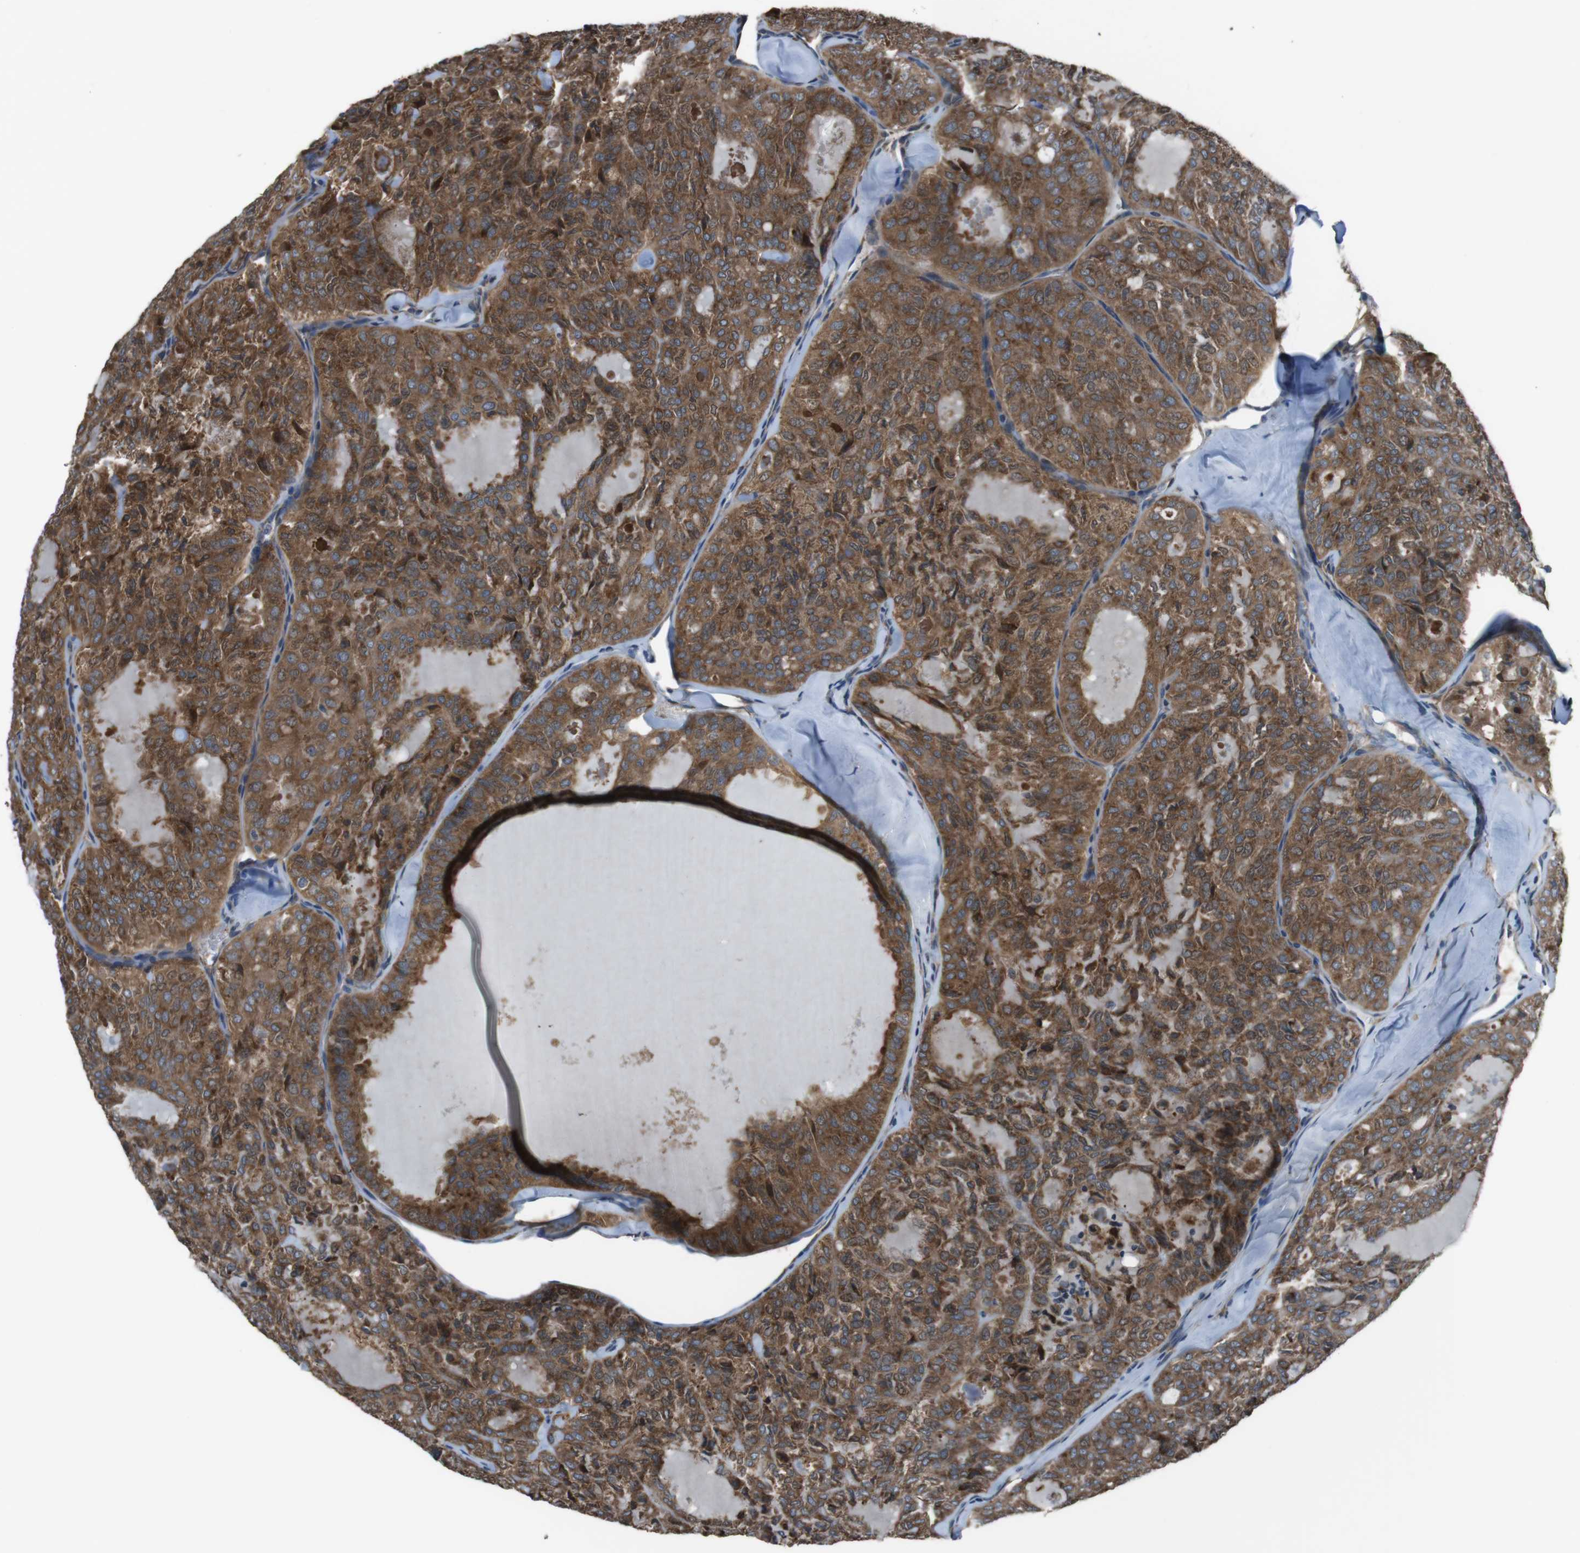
{"staining": {"intensity": "moderate", "quantity": ">75%", "location": "cytoplasmic/membranous"}, "tissue": "thyroid cancer", "cell_type": "Tumor cells", "image_type": "cancer", "snomed": [{"axis": "morphology", "description": "Follicular adenoma carcinoma, NOS"}, {"axis": "topography", "description": "Thyroid gland"}], "caption": "IHC of human thyroid cancer (follicular adenoma carcinoma) exhibits medium levels of moderate cytoplasmic/membranous staining in approximately >75% of tumor cells. Using DAB (3,3'-diaminobenzidine) (brown) and hematoxylin (blue) stains, captured at high magnification using brightfield microscopy.", "gene": "SSR3", "patient": {"sex": "male", "age": 75}}